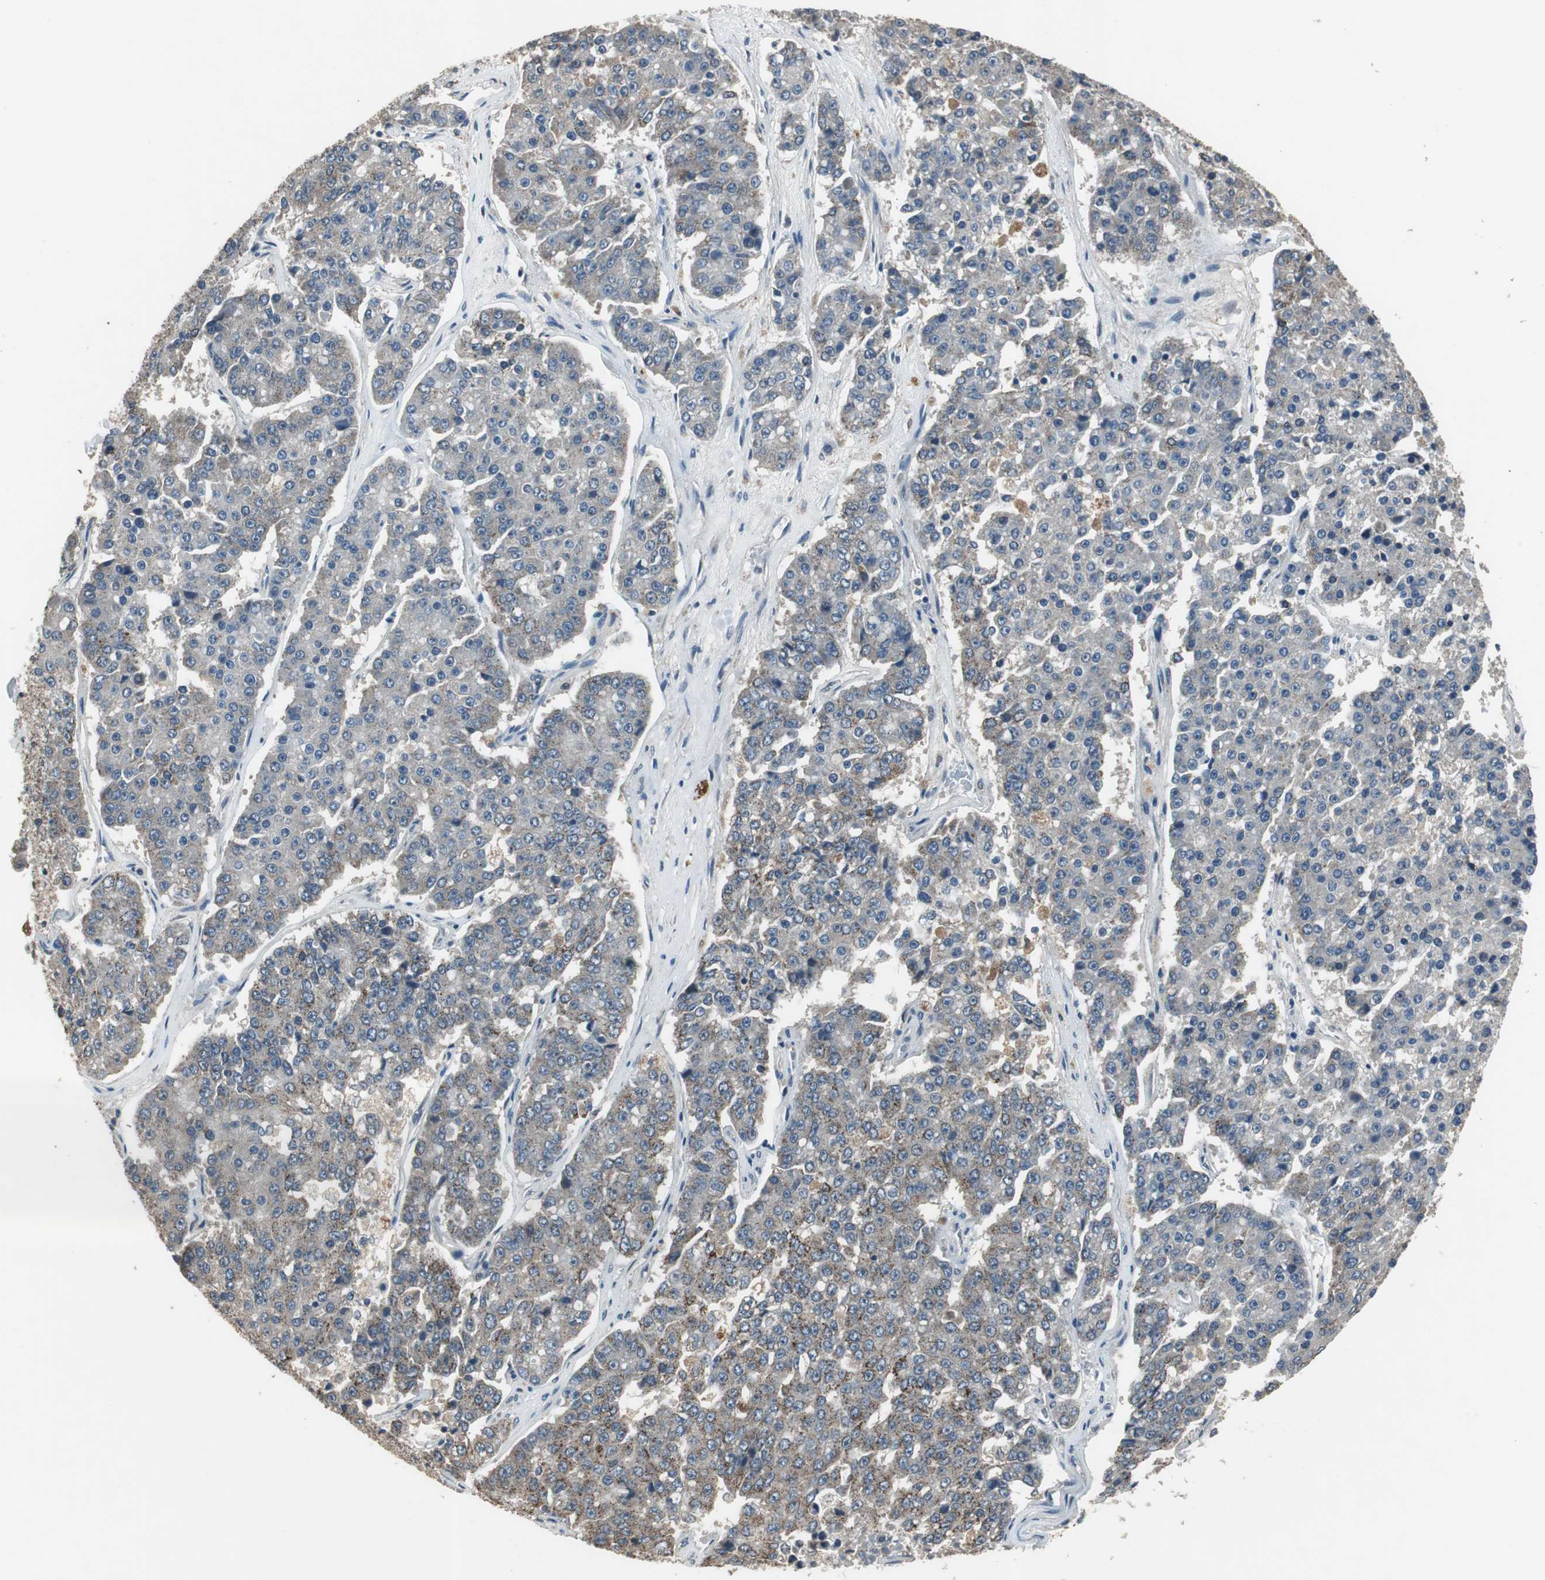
{"staining": {"intensity": "weak", "quantity": "25%-75%", "location": "cytoplasmic/membranous"}, "tissue": "pancreatic cancer", "cell_type": "Tumor cells", "image_type": "cancer", "snomed": [{"axis": "morphology", "description": "Adenocarcinoma, NOS"}, {"axis": "topography", "description": "Pancreas"}], "caption": "Protein expression analysis of human pancreatic cancer reveals weak cytoplasmic/membranous staining in approximately 25%-75% of tumor cells.", "gene": "PI4KB", "patient": {"sex": "male", "age": 50}}